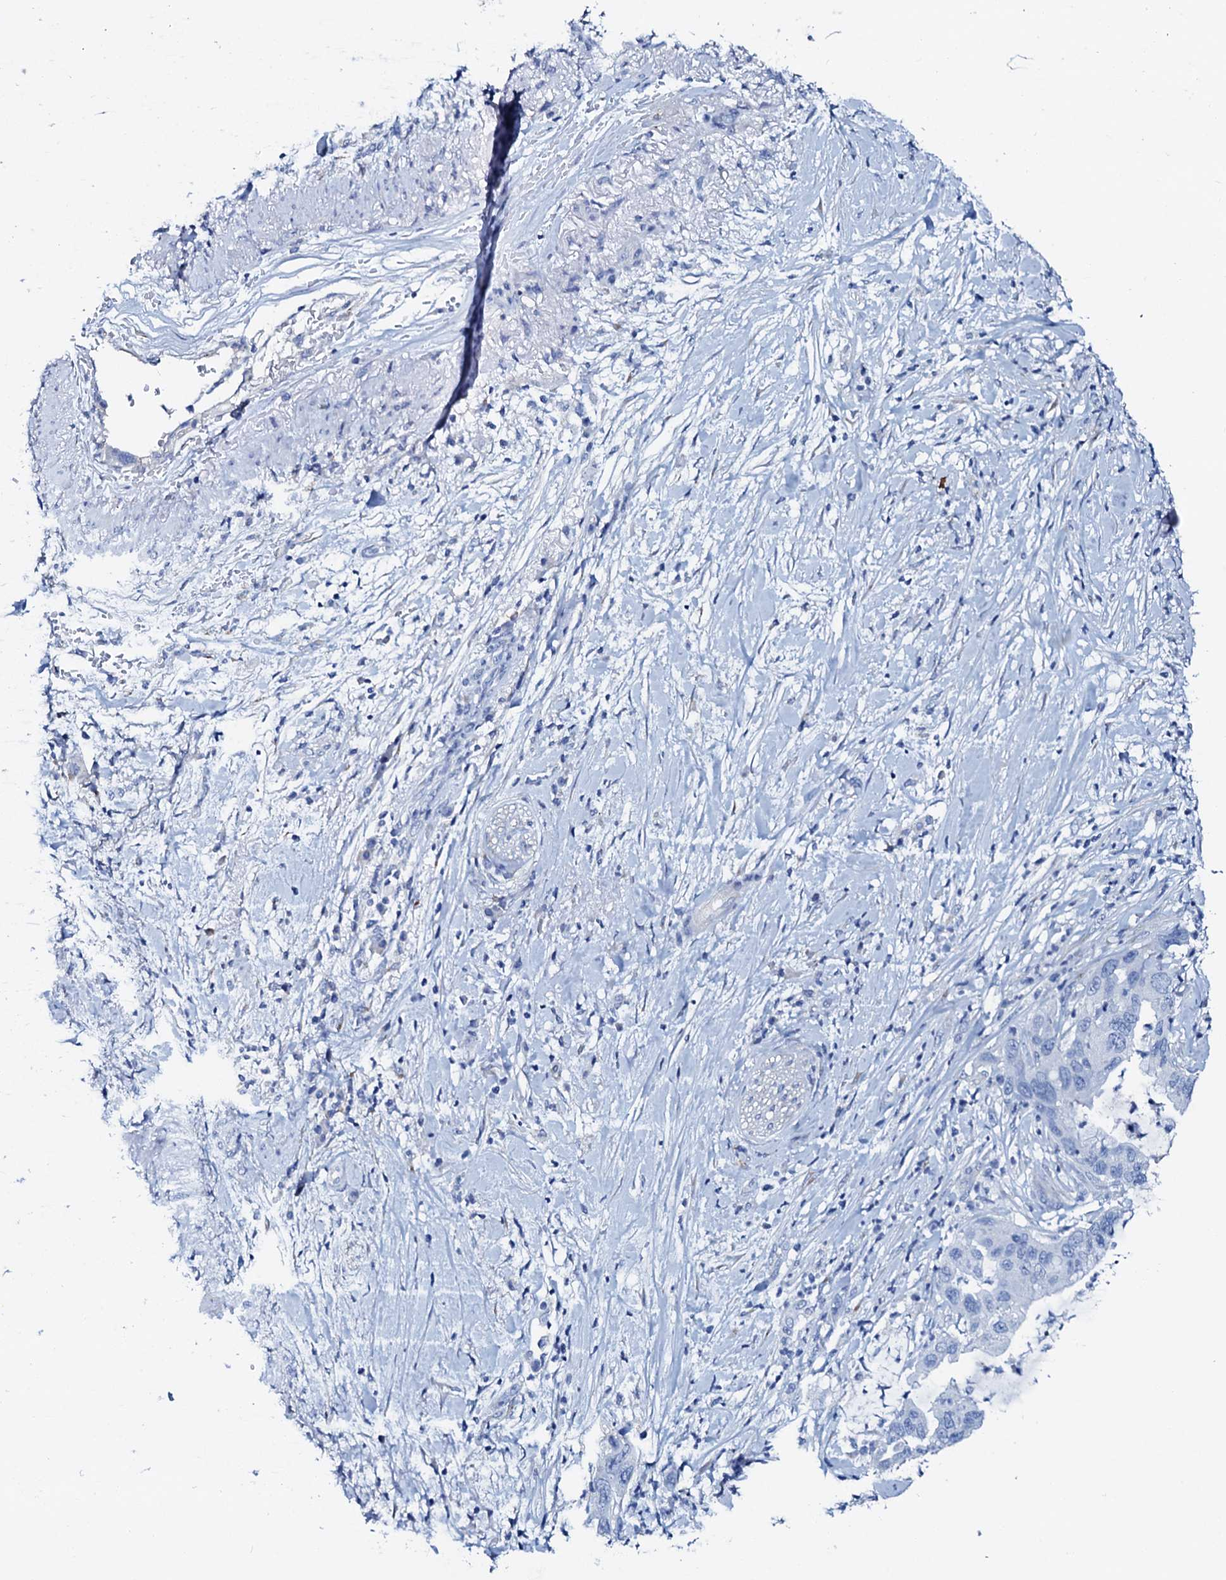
{"staining": {"intensity": "negative", "quantity": "none", "location": "none"}, "tissue": "pancreatic cancer", "cell_type": "Tumor cells", "image_type": "cancer", "snomed": [{"axis": "morphology", "description": "Adenocarcinoma, NOS"}, {"axis": "topography", "description": "Pancreas"}], "caption": "Protein analysis of pancreatic cancer shows no significant expression in tumor cells. The staining was performed using DAB (3,3'-diaminobenzidine) to visualize the protein expression in brown, while the nuclei were stained in blue with hematoxylin (Magnification: 20x).", "gene": "AMER2", "patient": {"sex": "female", "age": 71}}